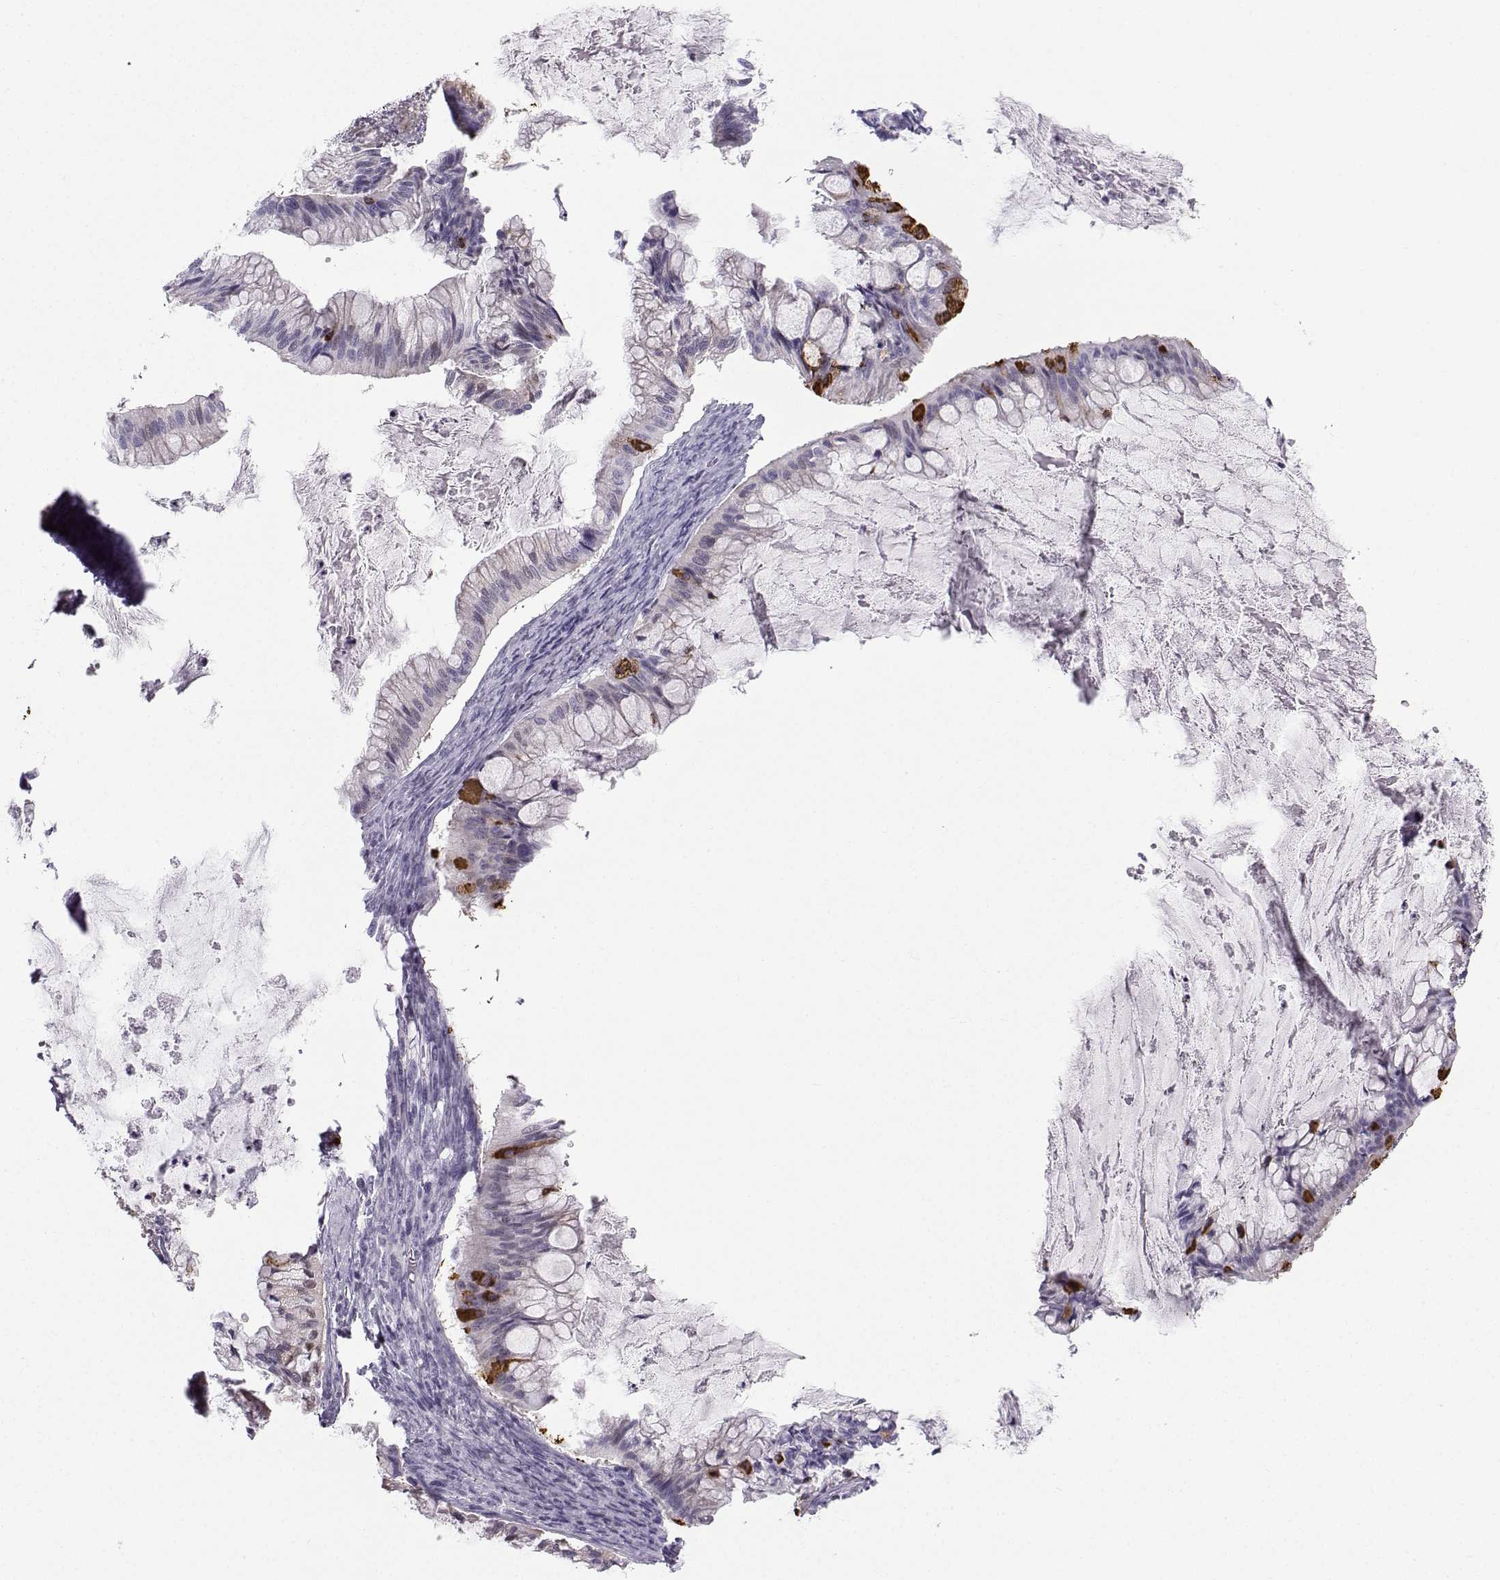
{"staining": {"intensity": "strong", "quantity": "<25%", "location": "cytoplasmic/membranous"}, "tissue": "ovarian cancer", "cell_type": "Tumor cells", "image_type": "cancer", "snomed": [{"axis": "morphology", "description": "Cystadenocarcinoma, mucinous, NOS"}, {"axis": "topography", "description": "Ovary"}], "caption": "Ovarian cancer (mucinous cystadenocarcinoma) tissue demonstrates strong cytoplasmic/membranous expression in approximately <25% of tumor cells, visualized by immunohistochemistry.", "gene": "ZBTB8B", "patient": {"sex": "female", "age": 57}}